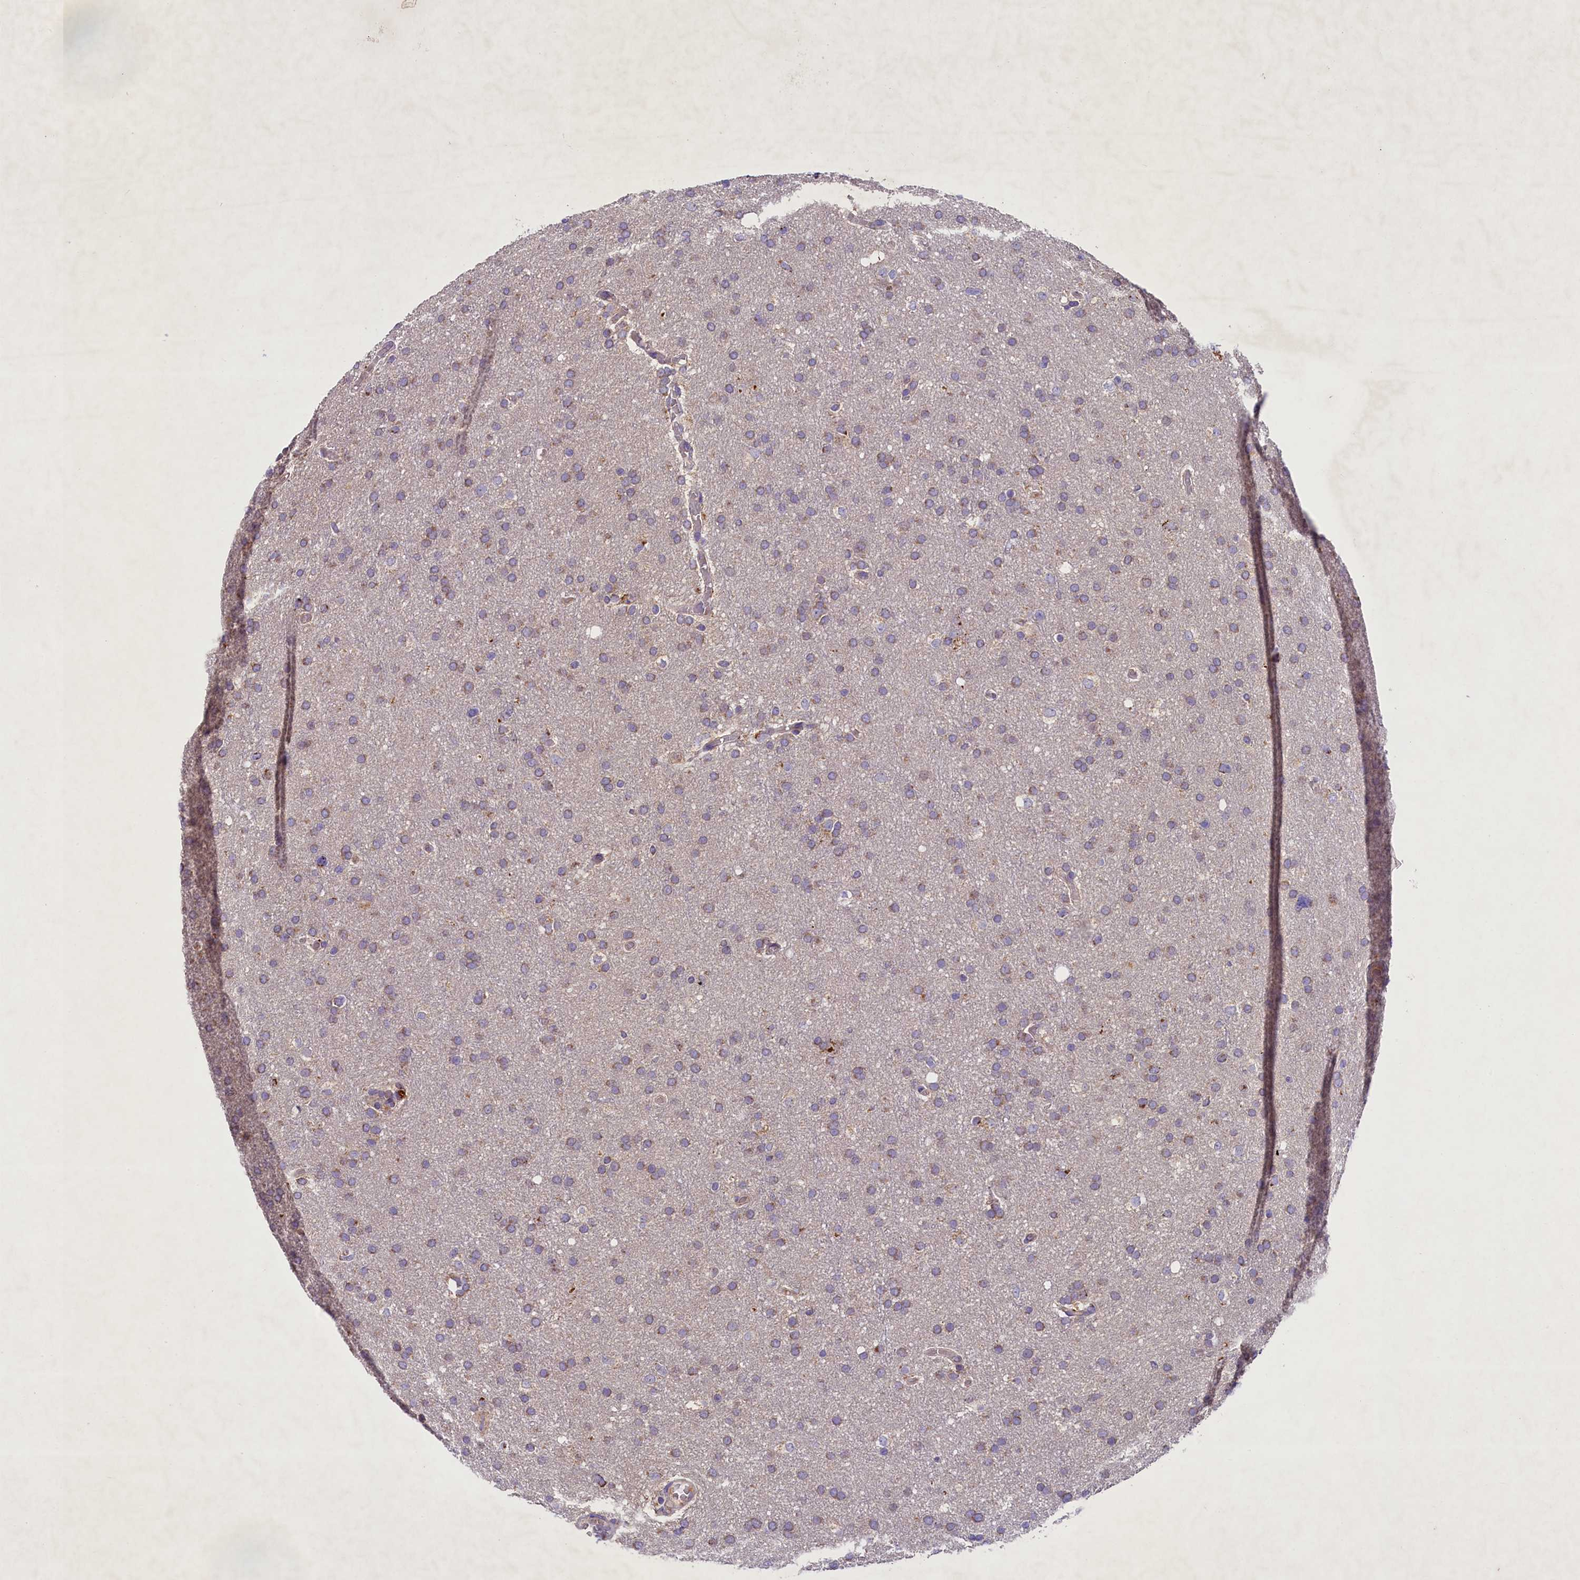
{"staining": {"intensity": "weak", "quantity": ">75%", "location": "cytoplasmic/membranous"}, "tissue": "glioma", "cell_type": "Tumor cells", "image_type": "cancer", "snomed": [{"axis": "morphology", "description": "Glioma, malignant, High grade"}, {"axis": "topography", "description": "Cerebral cortex"}], "caption": "Human high-grade glioma (malignant) stained with a brown dye demonstrates weak cytoplasmic/membranous positive expression in about >75% of tumor cells.", "gene": "PMPCB", "patient": {"sex": "female", "age": 36}}